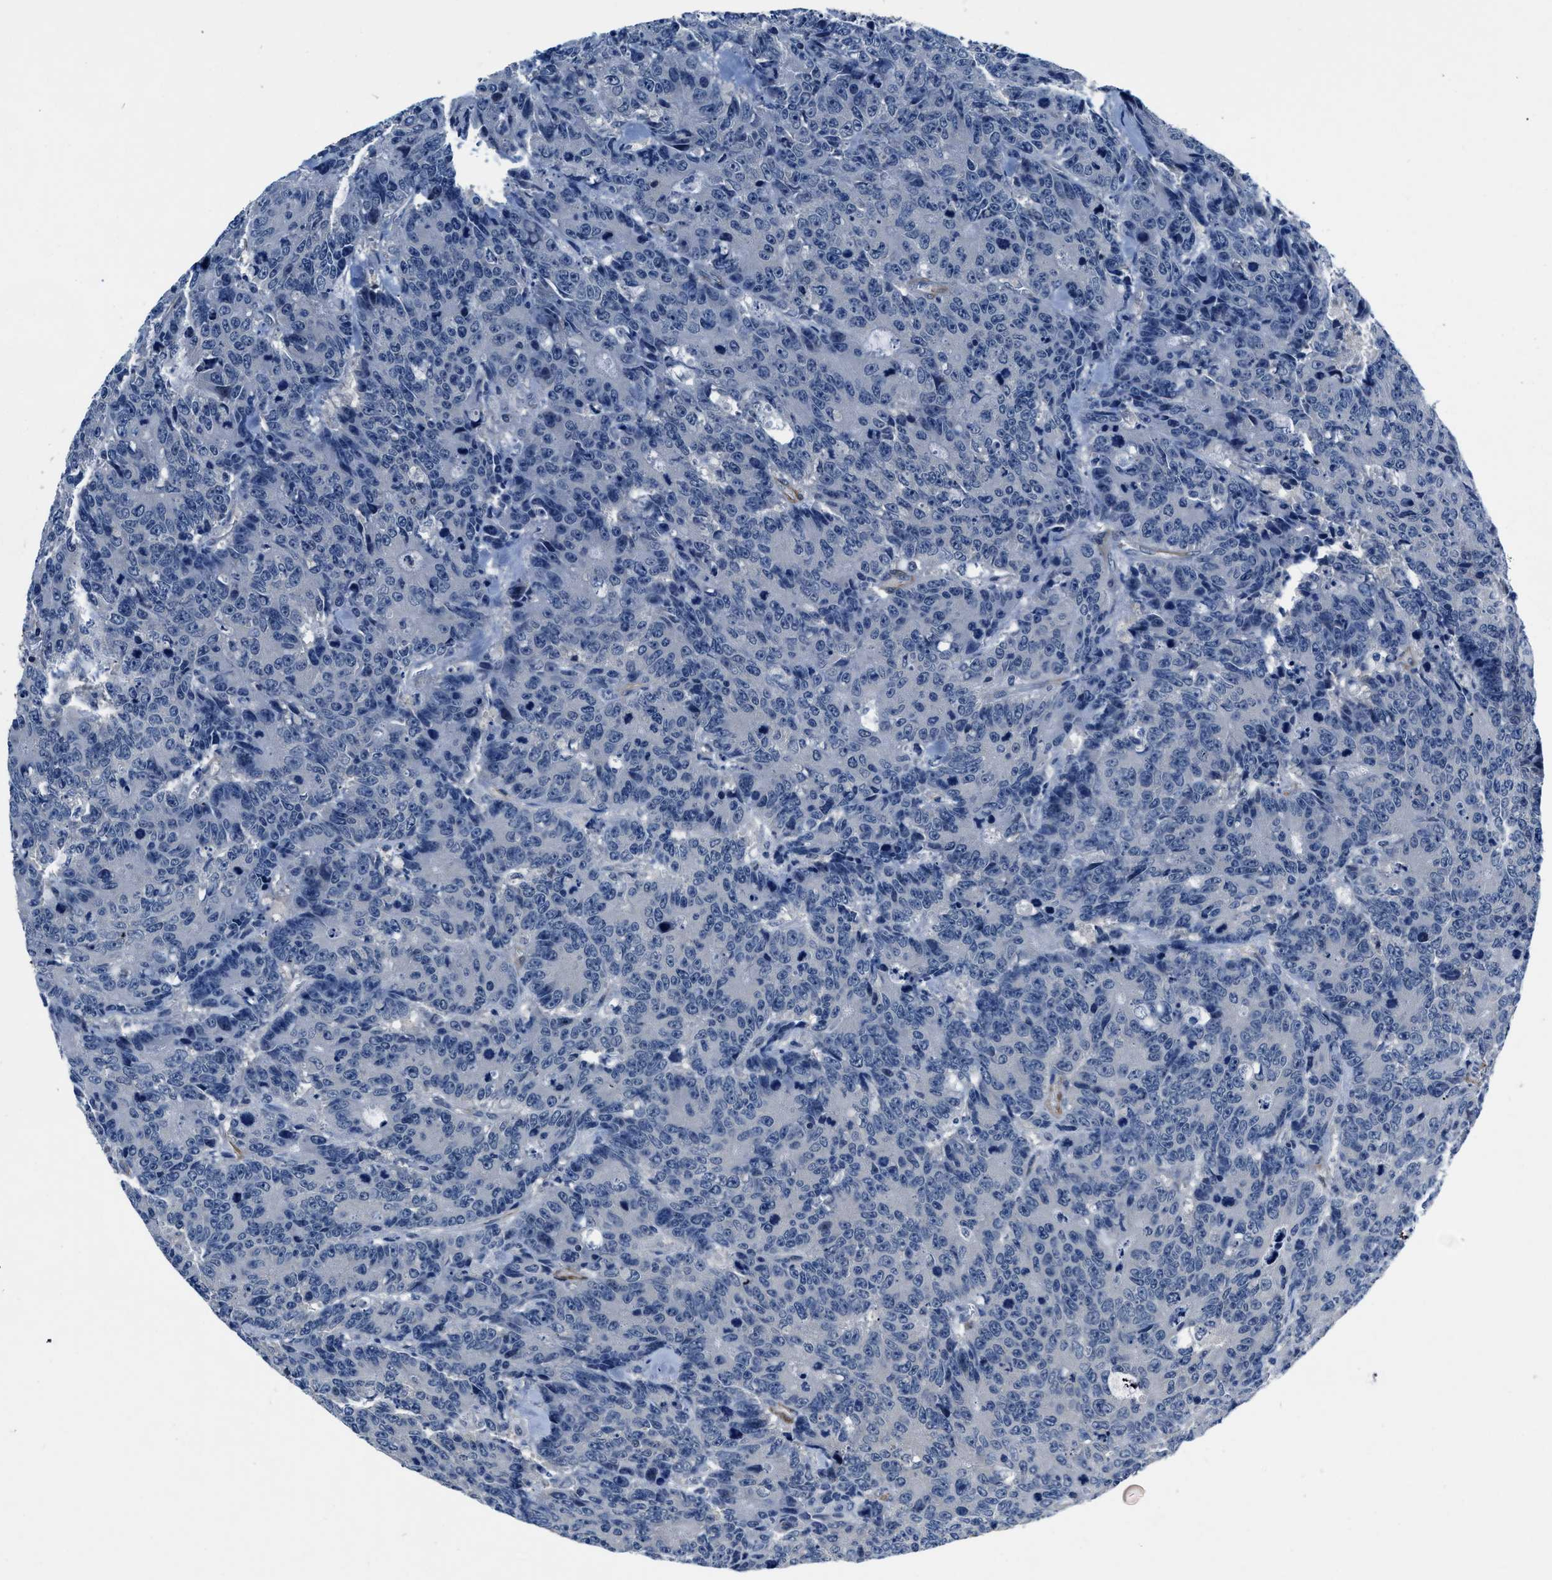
{"staining": {"intensity": "negative", "quantity": "none", "location": "none"}, "tissue": "colorectal cancer", "cell_type": "Tumor cells", "image_type": "cancer", "snomed": [{"axis": "morphology", "description": "Adenocarcinoma, NOS"}, {"axis": "topography", "description": "Colon"}], "caption": "Immunohistochemistry of human adenocarcinoma (colorectal) shows no staining in tumor cells.", "gene": "LANCL2", "patient": {"sex": "female", "age": 86}}